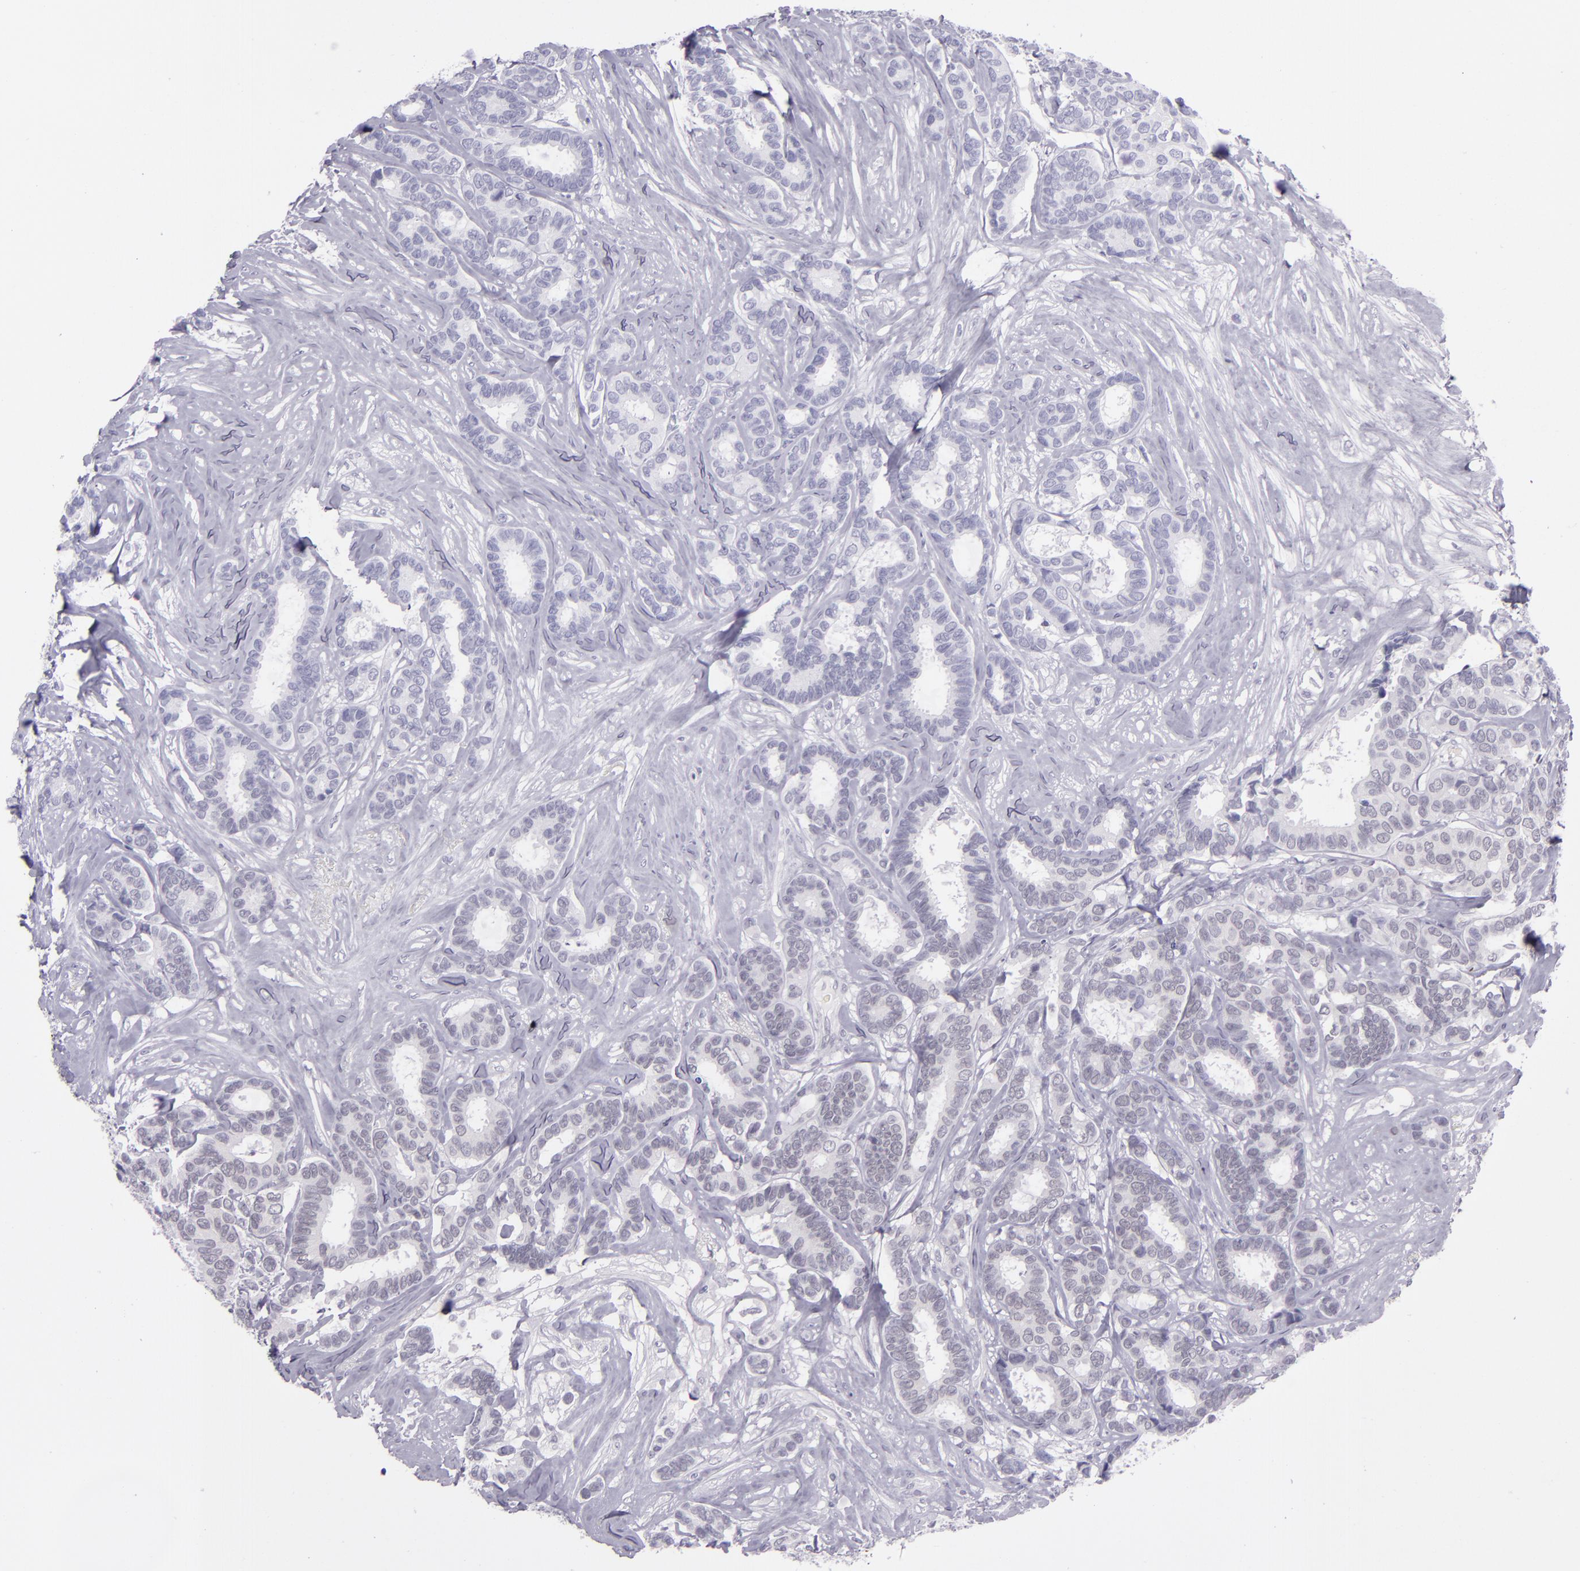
{"staining": {"intensity": "negative", "quantity": "none", "location": "none"}, "tissue": "breast cancer", "cell_type": "Tumor cells", "image_type": "cancer", "snomed": [{"axis": "morphology", "description": "Duct carcinoma"}, {"axis": "topography", "description": "Breast"}], "caption": "Immunohistochemistry (IHC) micrograph of infiltrating ductal carcinoma (breast) stained for a protein (brown), which shows no positivity in tumor cells.", "gene": "CR2", "patient": {"sex": "female", "age": 87}}